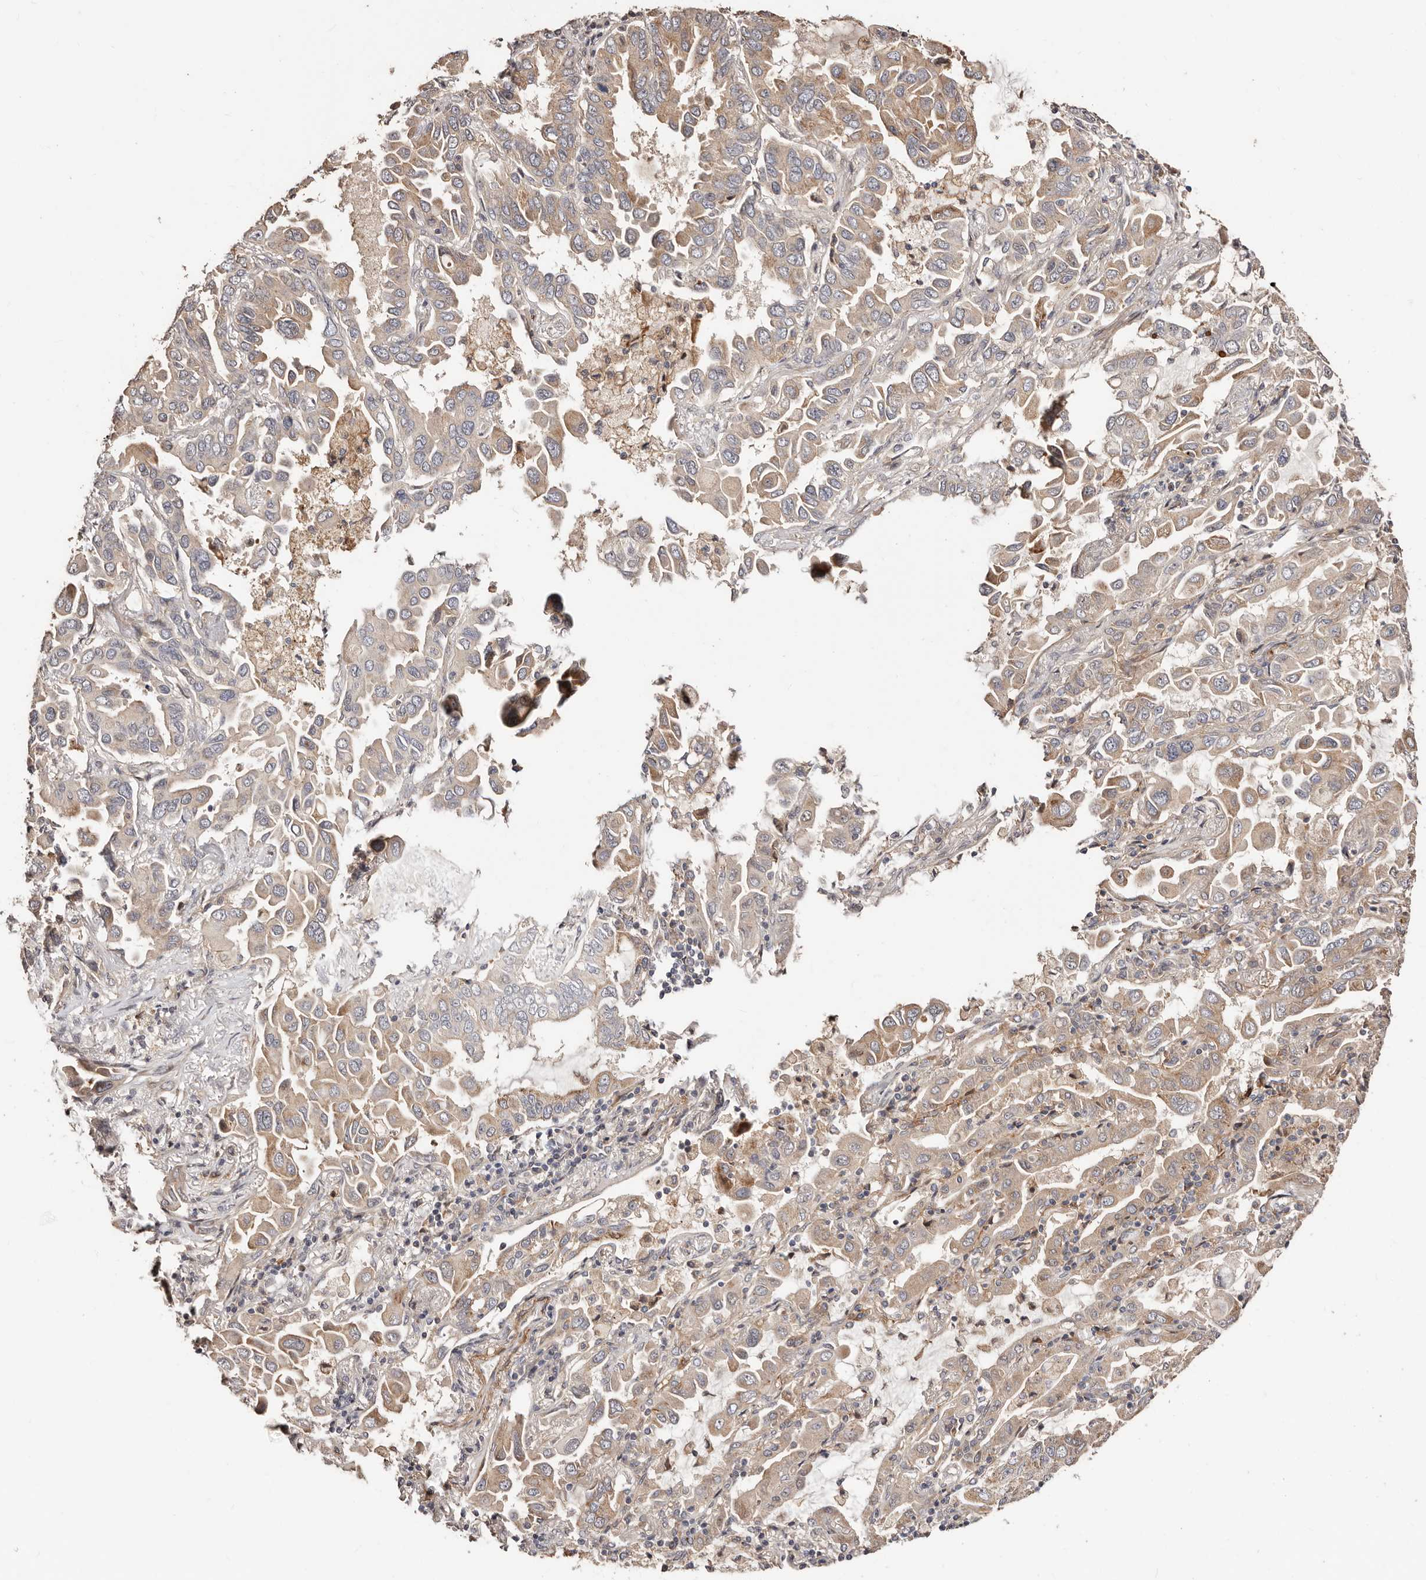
{"staining": {"intensity": "weak", "quantity": "25%-75%", "location": "cytoplasmic/membranous"}, "tissue": "lung cancer", "cell_type": "Tumor cells", "image_type": "cancer", "snomed": [{"axis": "morphology", "description": "Adenocarcinoma, NOS"}, {"axis": "topography", "description": "Lung"}], "caption": "Protein staining of lung adenocarcinoma tissue demonstrates weak cytoplasmic/membranous expression in approximately 25%-75% of tumor cells.", "gene": "APOL6", "patient": {"sex": "male", "age": 64}}